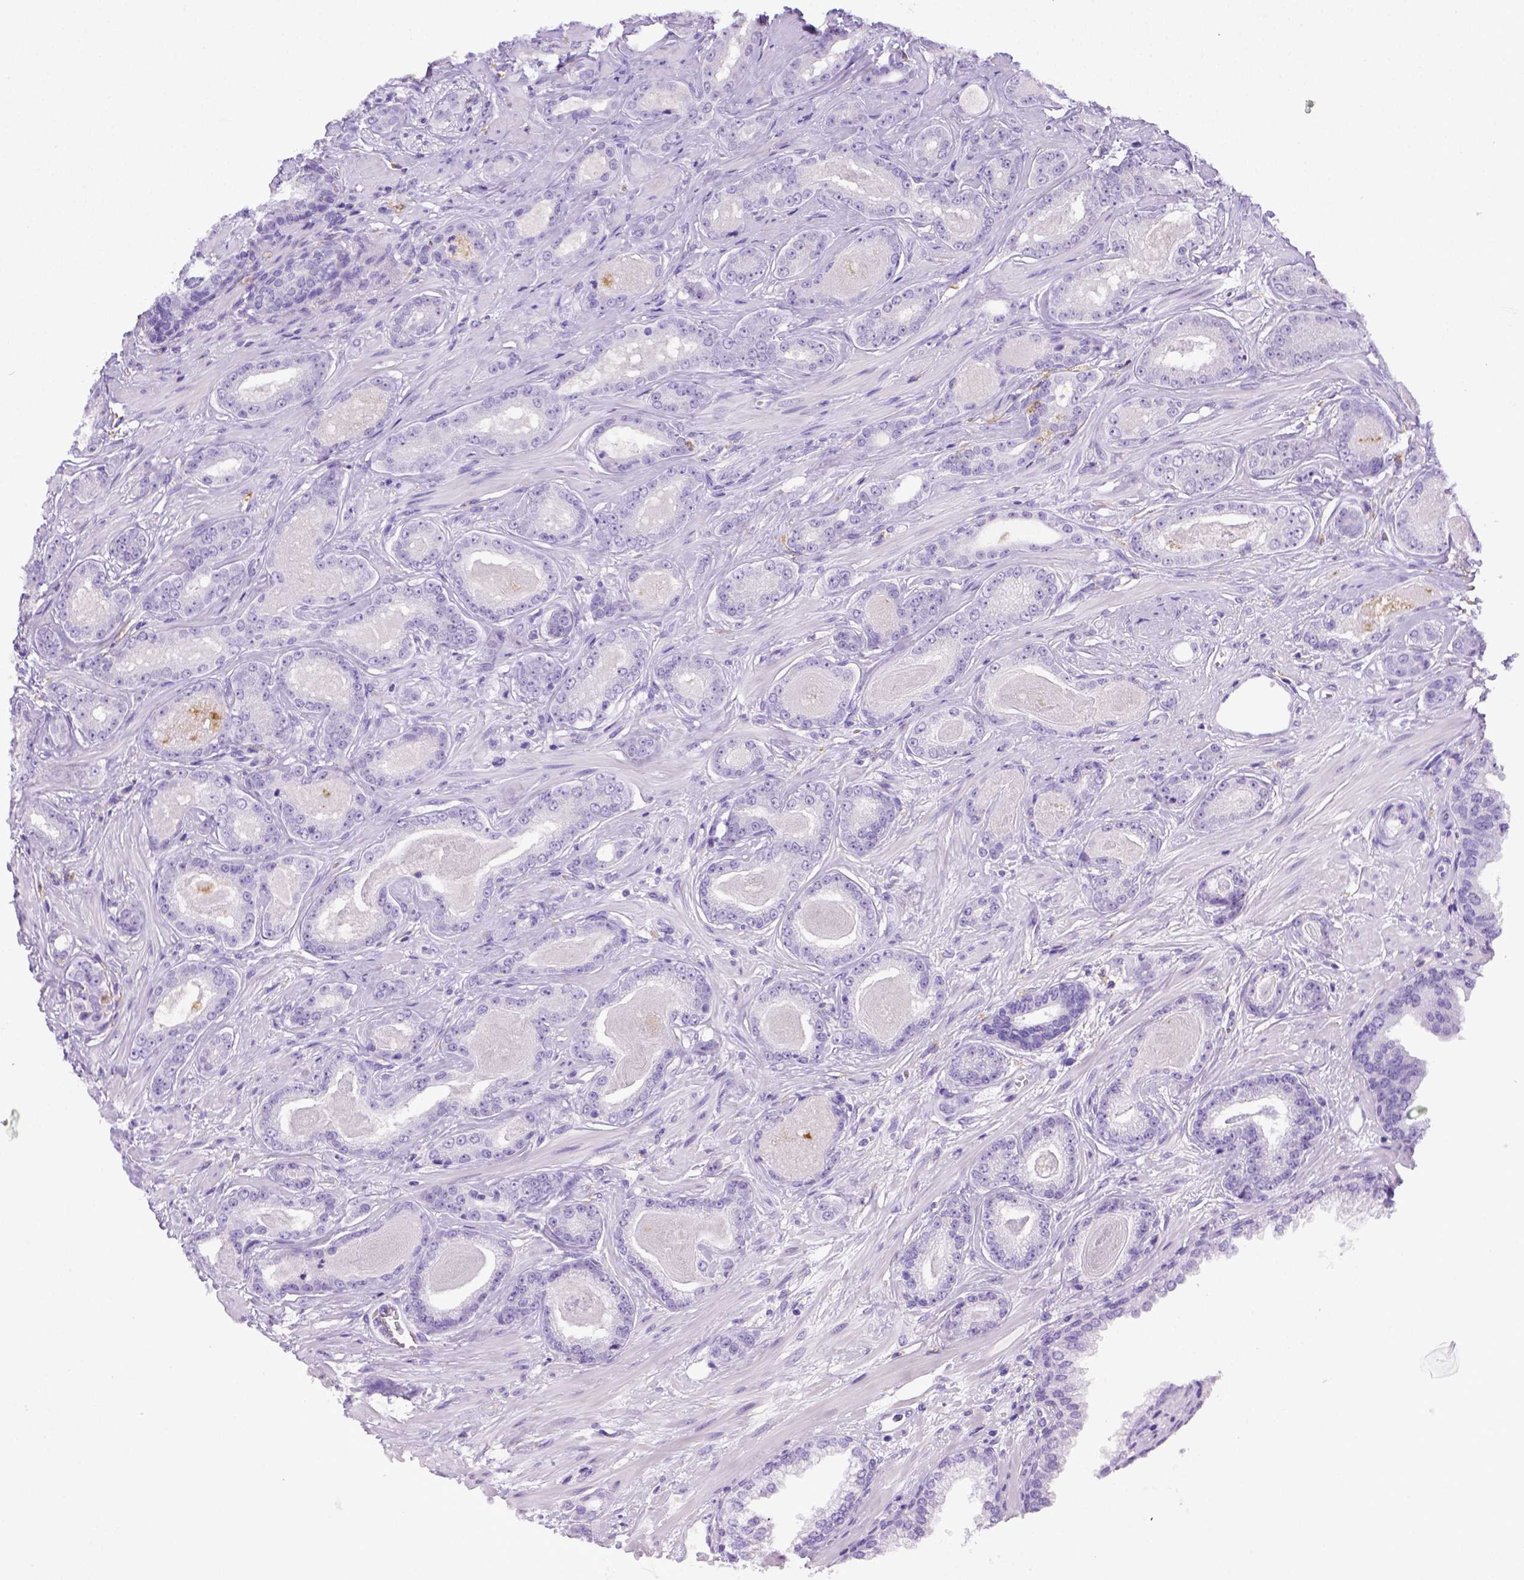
{"staining": {"intensity": "negative", "quantity": "none", "location": "none"}, "tissue": "prostate cancer", "cell_type": "Tumor cells", "image_type": "cancer", "snomed": [{"axis": "morphology", "description": "Adenocarcinoma, Low grade"}, {"axis": "topography", "description": "Prostate"}], "caption": "Photomicrograph shows no protein expression in tumor cells of adenocarcinoma (low-grade) (prostate) tissue.", "gene": "CD68", "patient": {"sex": "male", "age": 61}}